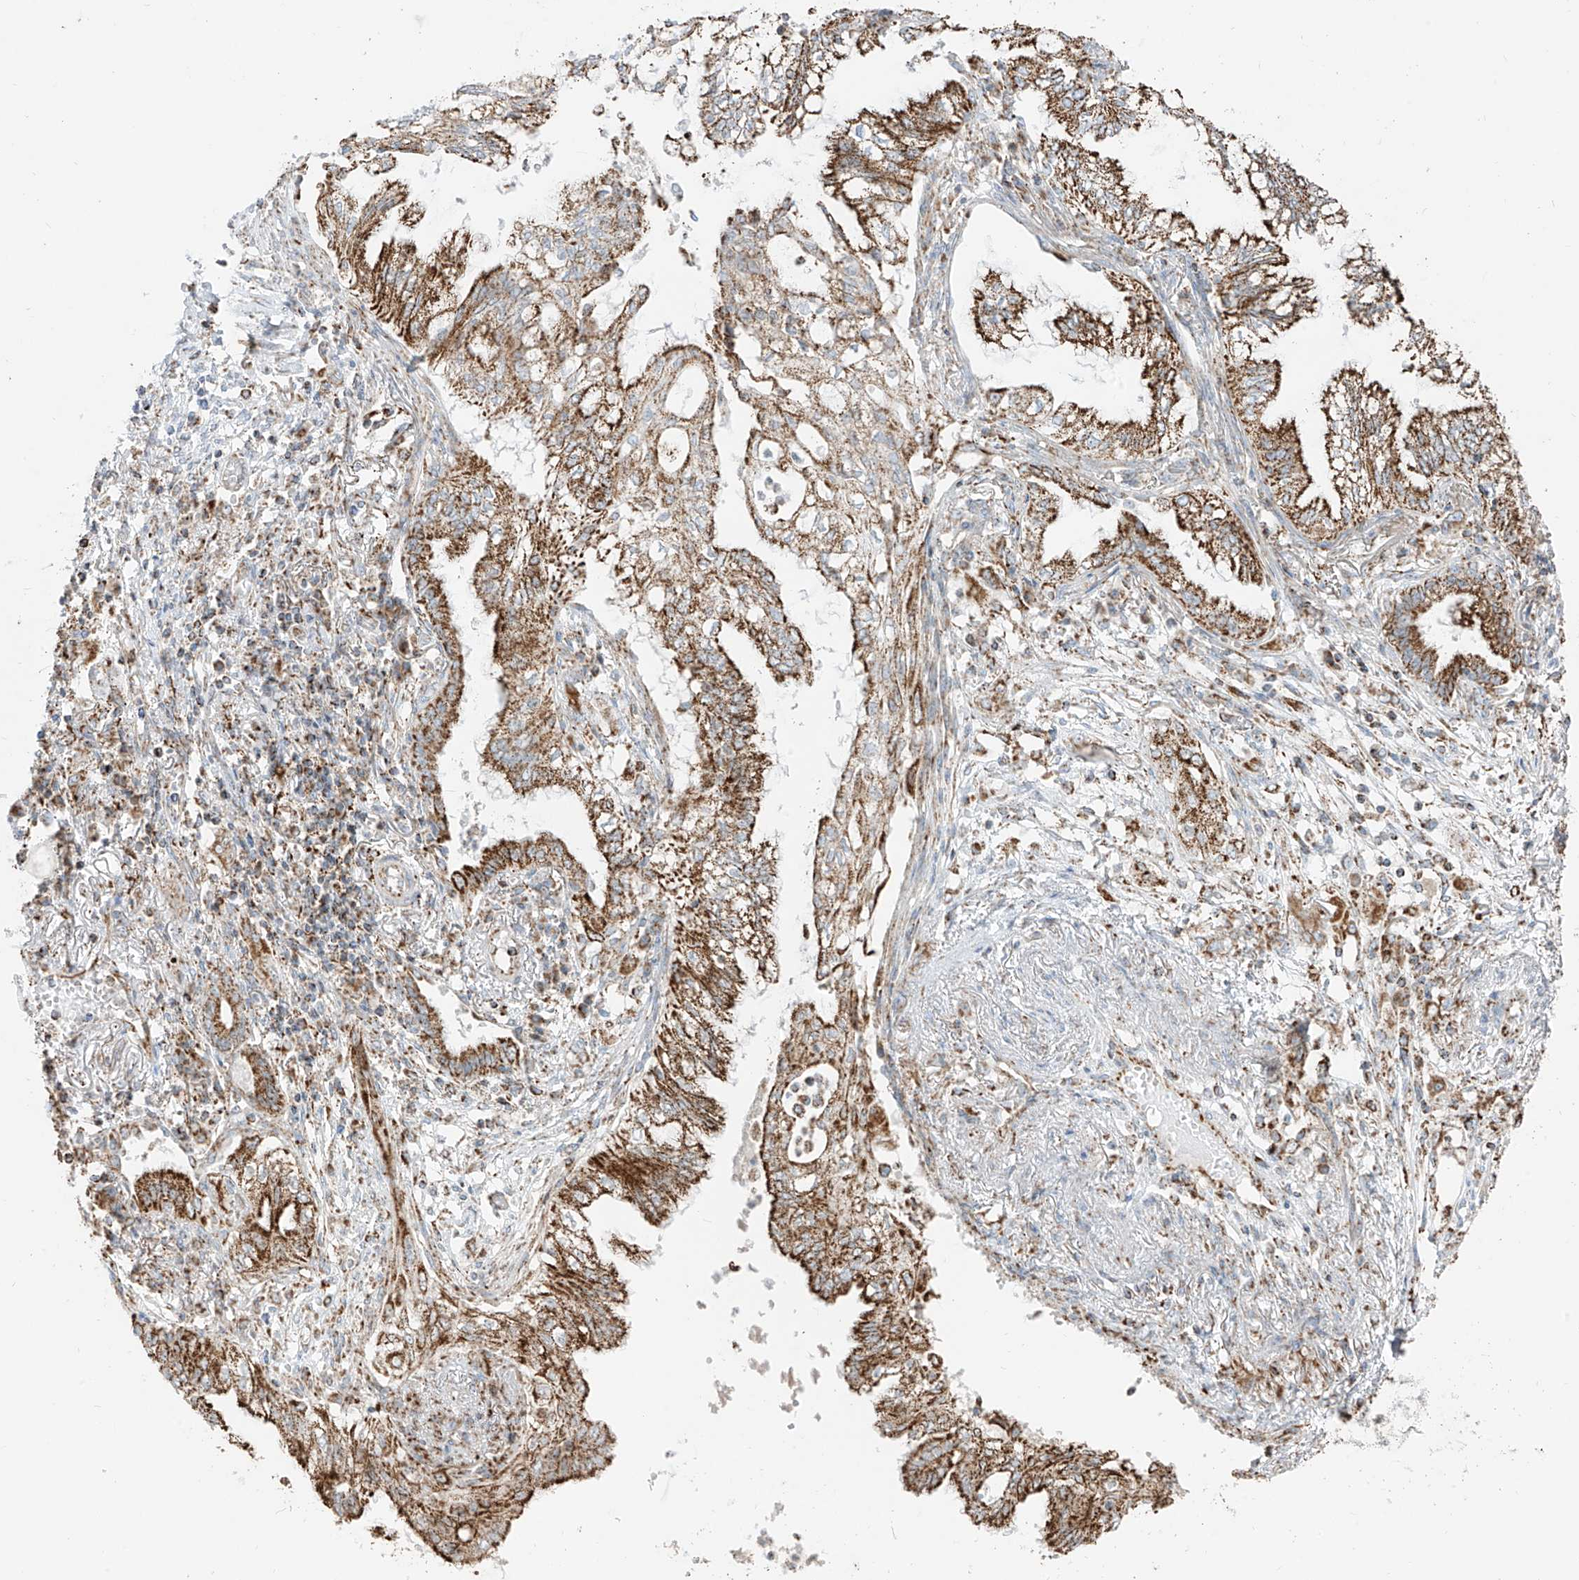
{"staining": {"intensity": "strong", "quantity": ">75%", "location": "cytoplasmic/membranous"}, "tissue": "lung cancer", "cell_type": "Tumor cells", "image_type": "cancer", "snomed": [{"axis": "morphology", "description": "Adenocarcinoma, NOS"}, {"axis": "topography", "description": "Lung"}], "caption": "Strong cytoplasmic/membranous staining for a protein is present in about >75% of tumor cells of lung cancer (adenocarcinoma) using IHC.", "gene": "ETHE1", "patient": {"sex": "female", "age": 70}}